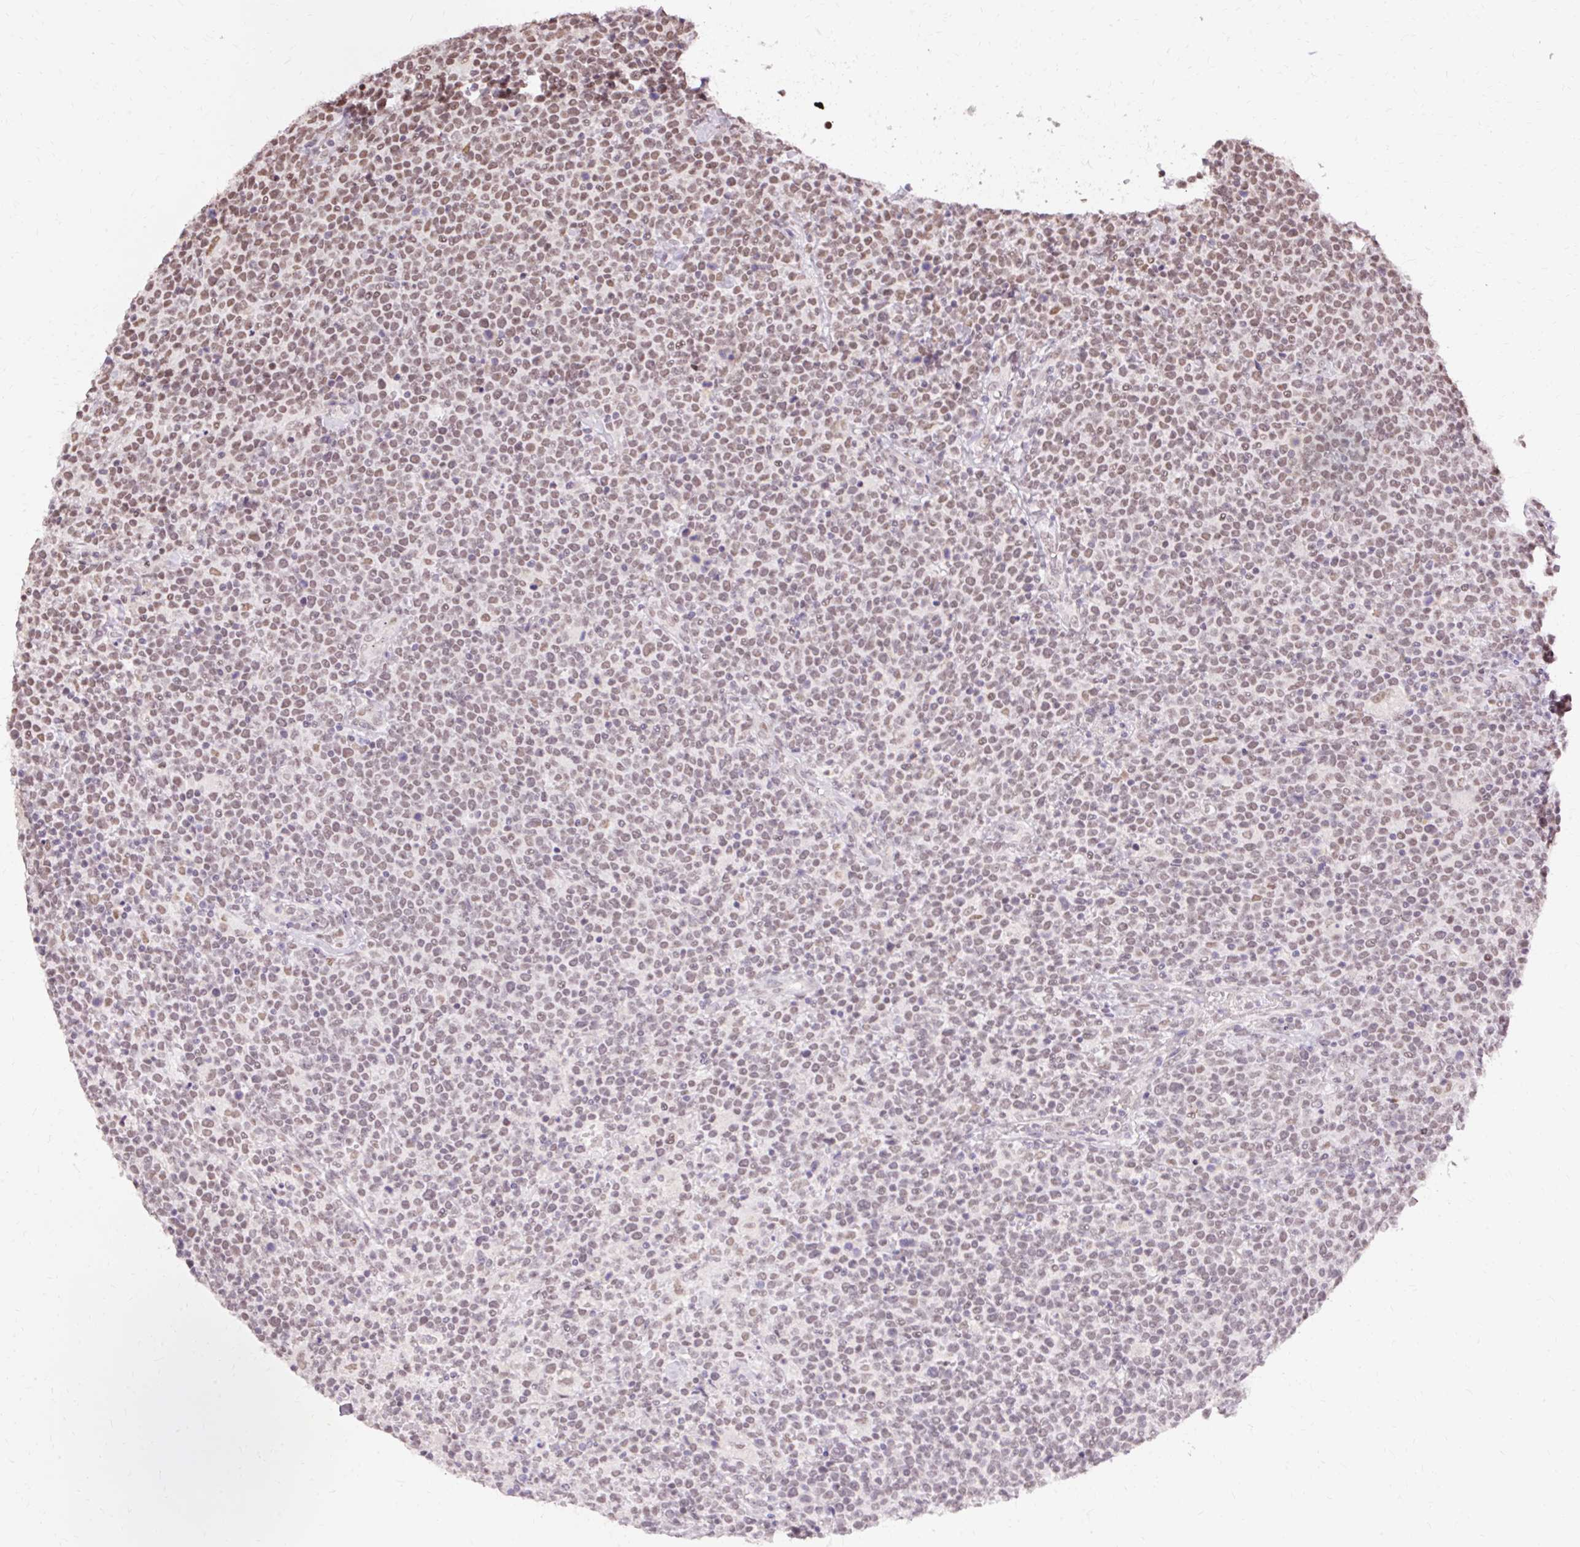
{"staining": {"intensity": "moderate", "quantity": "25%-75%", "location": "nuclear"}, "tissue": "lymphoma", "cell_type": "Tumor cells", "image_type": "cancer", "snomed": [{"axis": "morphology", "description": "Malignant lymphoma, non-Hodgkin's type, High grade"}, {"axis": "topography", "description": "Lymph node"}], "caption": "Moderate nuclear positivity for a protein is seen in approximately 25%-75% of tumor cells of lymphoma using immunohistochemistry.", "gene": "NPIPB12", "patient": {"sex": "male", "age": 61}}